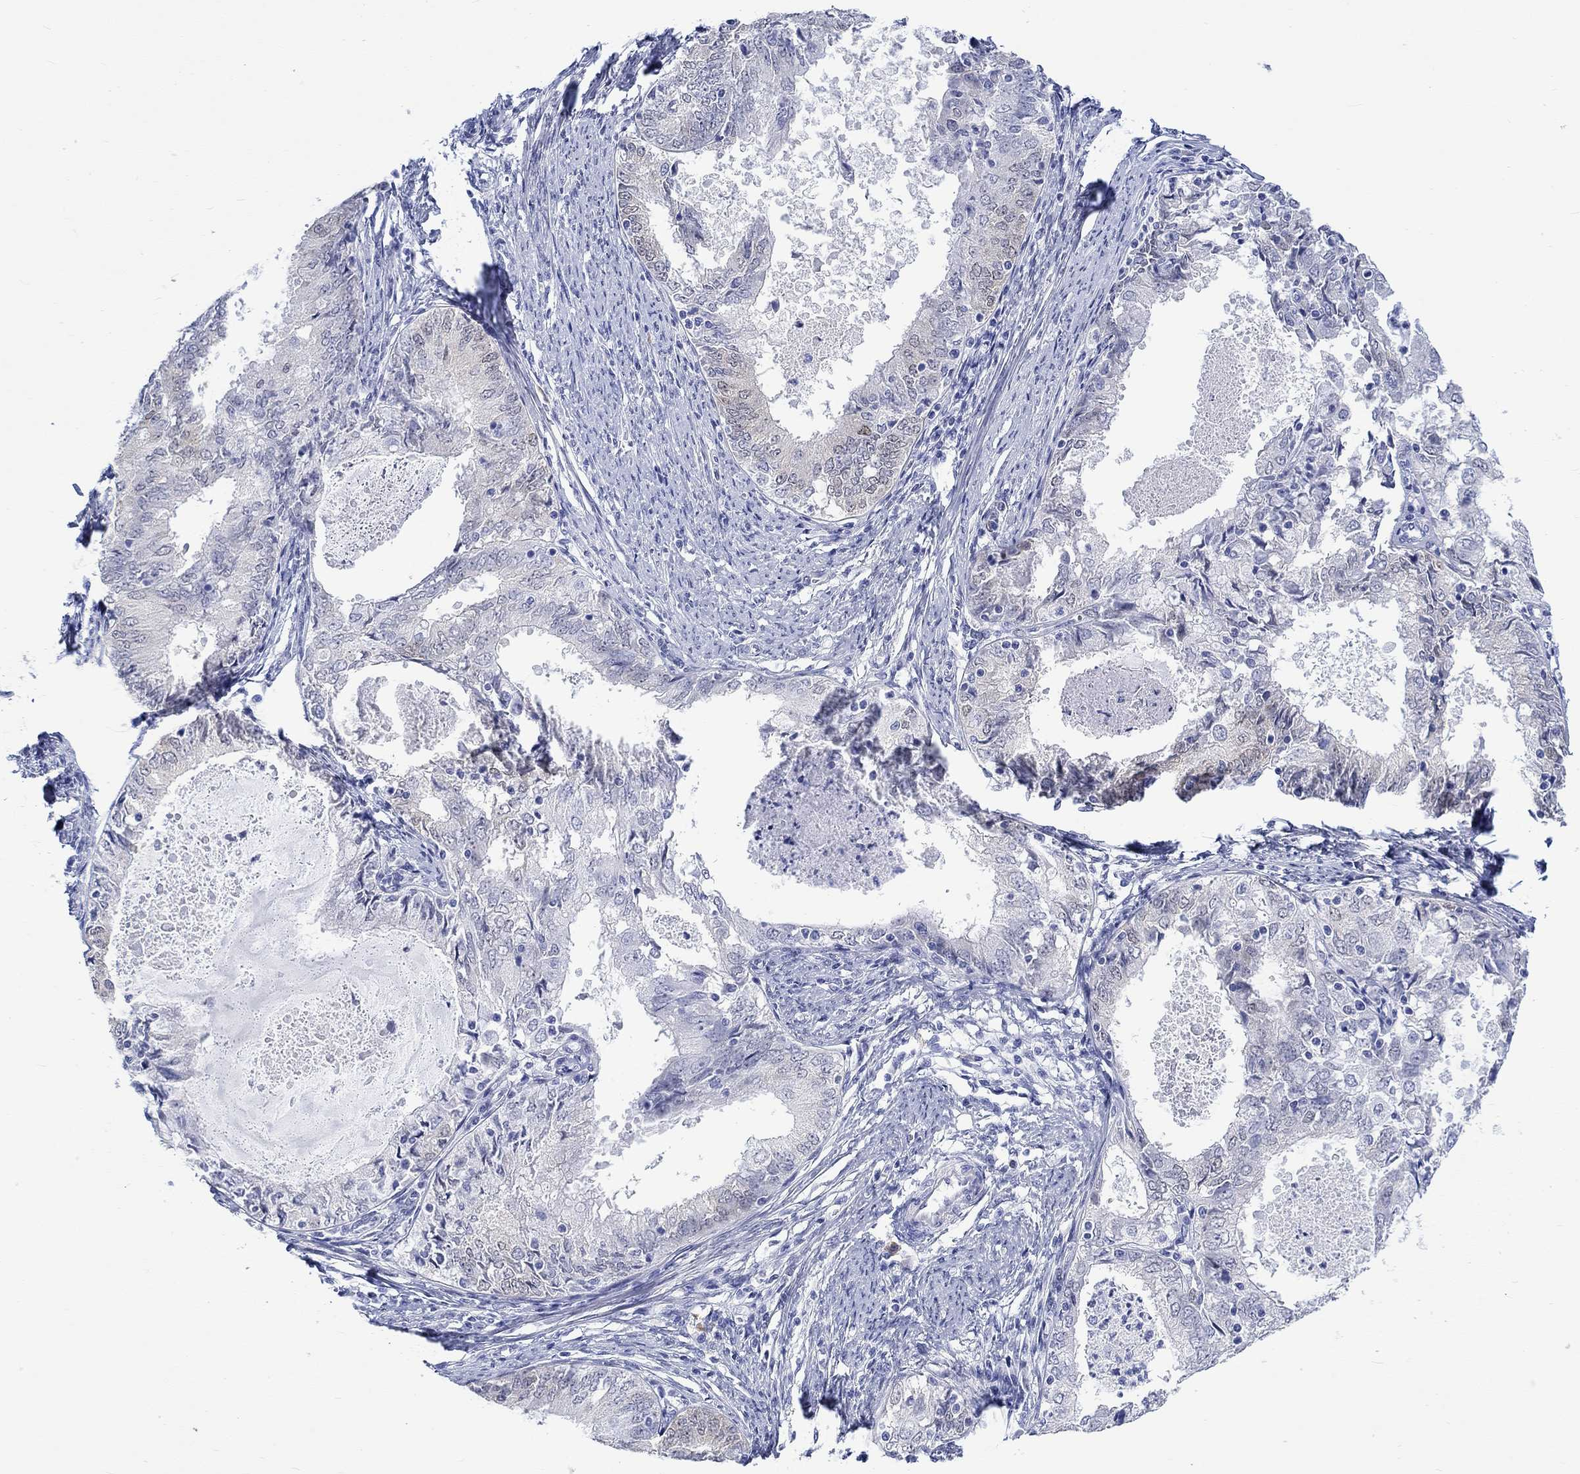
{"staining": {"intensity": "moderate", "quantity": "<25%", "location": "cytoplasmic/membranous"}, "tissue": "endometrial cancer", "cell_type": "Tumor cells", "image_type": "cancer", "snomed": [{"axis": "morphology", "description": "Adenocarcinoma, NOS"}, {"axis": "topography", "description": "Endometrium"}], "caption": "This image displays immunohistochemistry (IHC) staining of human endometrial adenocarcinoma, with low moderate cytoplasmic/membranous expression in approximately <25% of tumor cells.", "gene": "MSI1", "patient": {"sex": "female", "age": 57}}